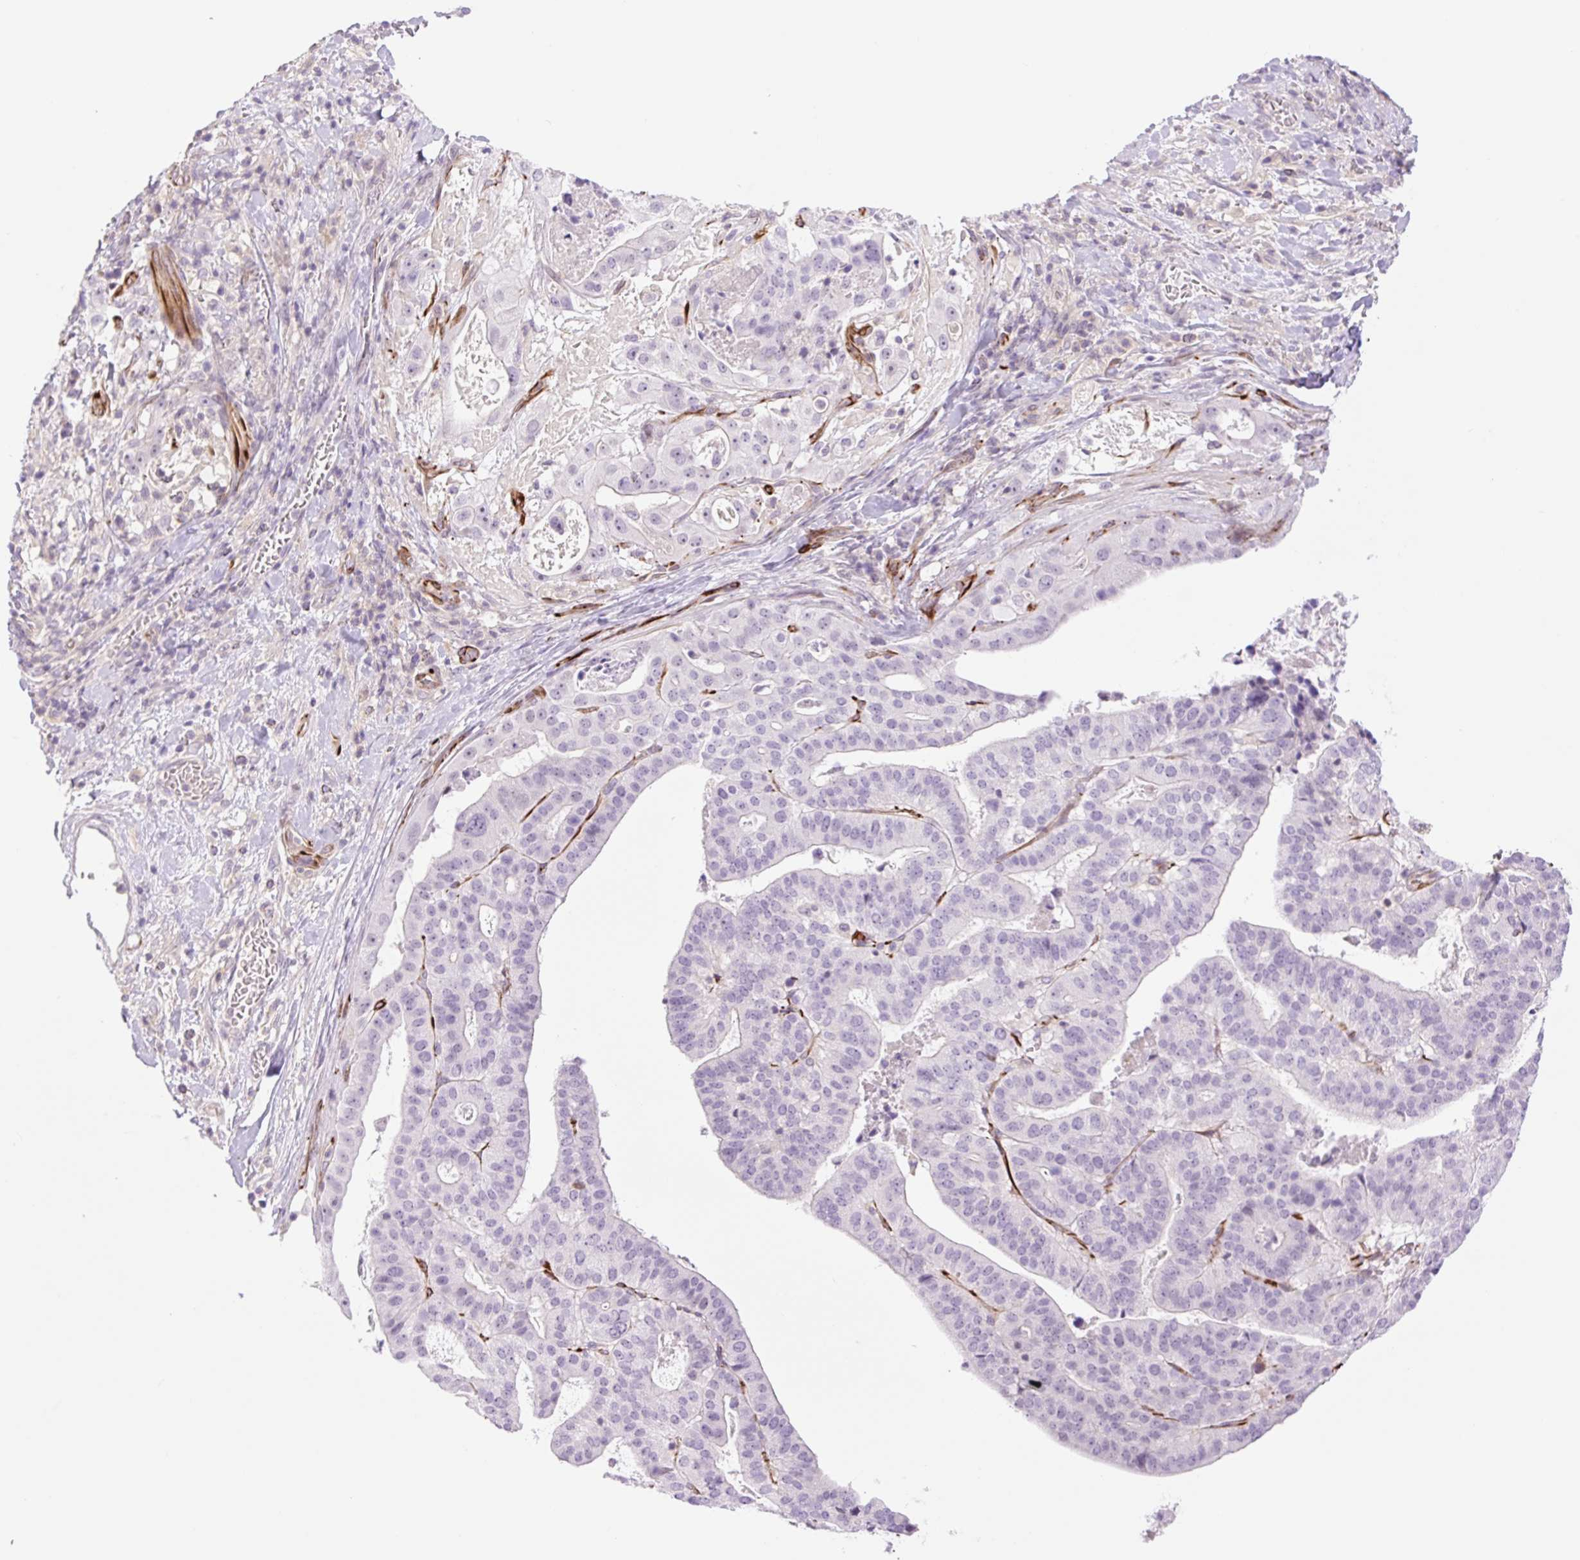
{"staining": {"intensity": "negative", "quantity": "none", "location": "none"}, "tissue": "stomach cancer", "cell_type": "Tumor cells", "image_type": "cancer", "snomed": [{"axis": "morphology", "description": "Adenocarcinoma, NOS"}, {"axis": "topography", "description": "Stomach"}], "caption": "This is an immunohistochemistry (IHC) micrograph of human stomach cancer (adenocarcinoma). There is no staining in tumor cells.", "gene": "ZFYVE21", "patient": {"sex": "male", "age": 48}}